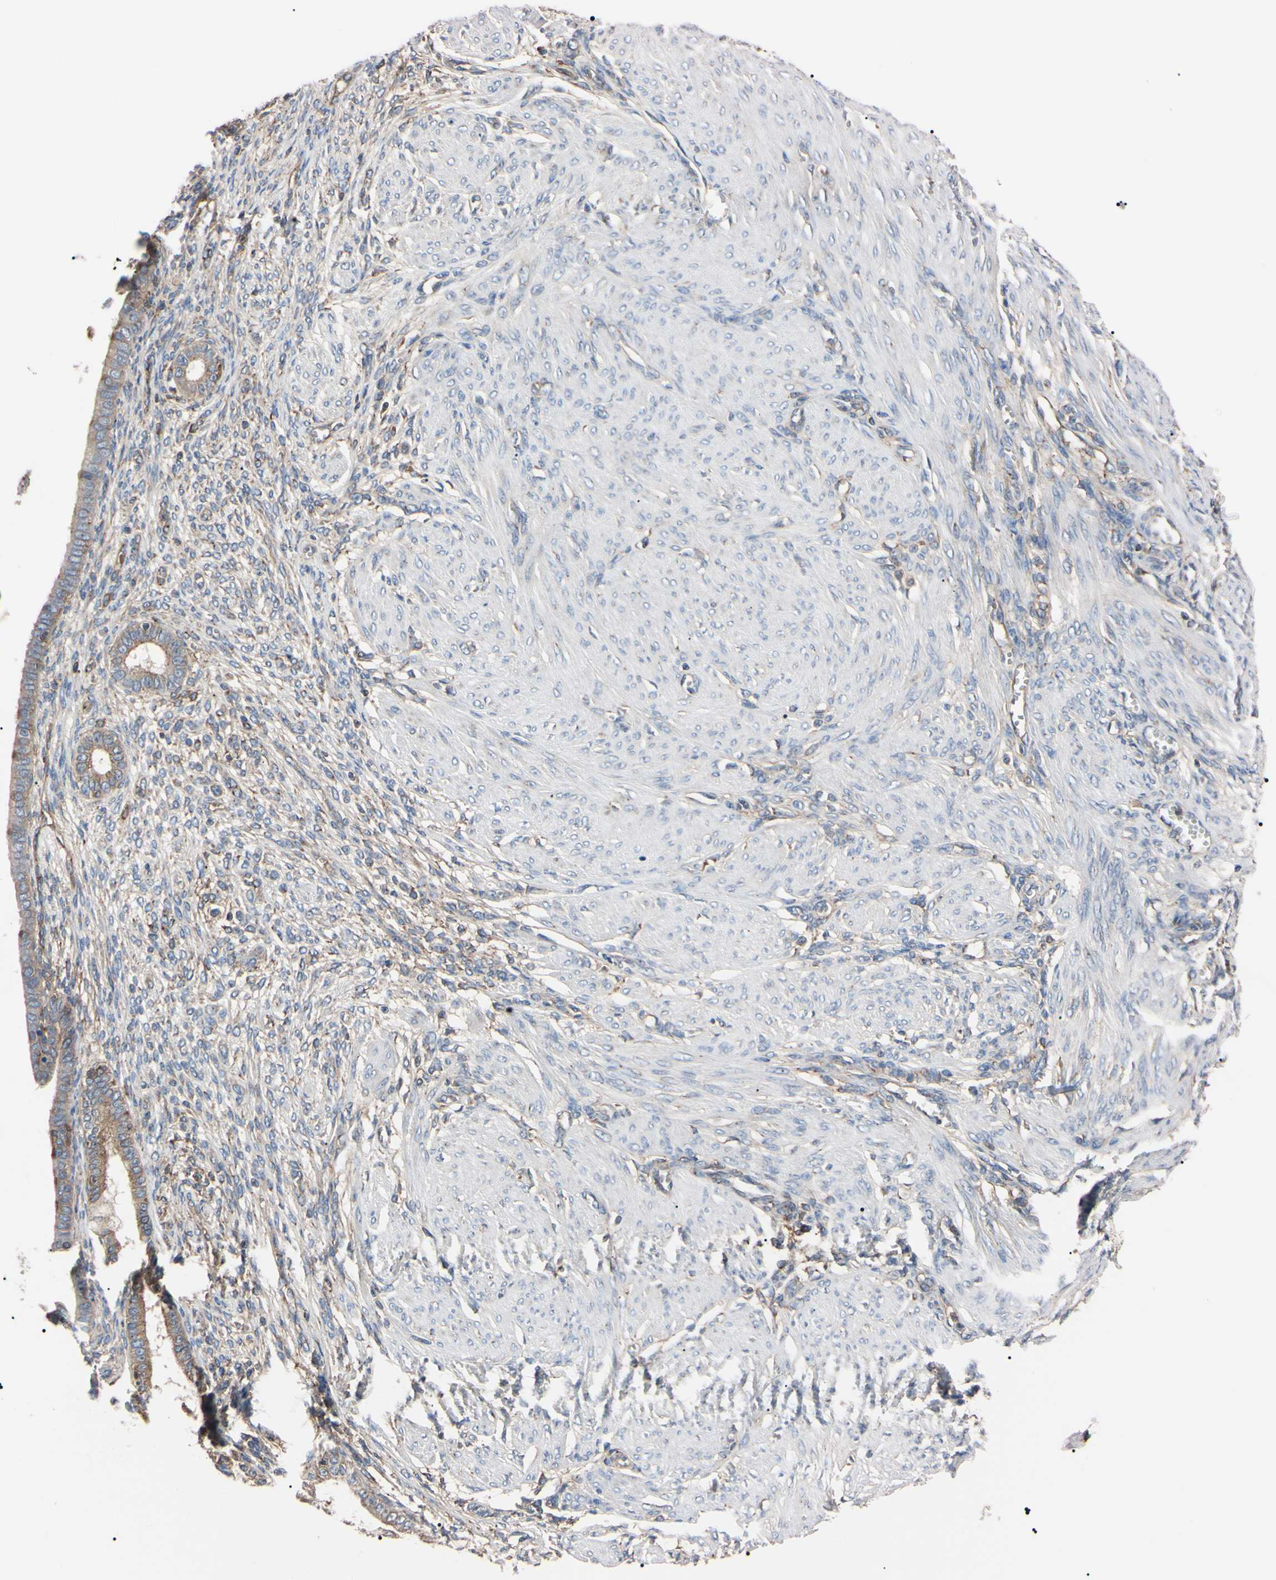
{"staining": {"intensity": "moderate", "quantity": ">75%", "location": "cytoplasmic/membranous"}, "tissue": "endometrium", "cell_type": "Cells in endometrial stroma", "image_type": "normal", "snomed": [{"axis": "morphology", "description": "Normal tissue, NOS"}, {"axis": "topography", "description": "Endometrium"}], "caption": "A medium amount of moderate cytoplasmic/membranous staining is present in approximately >75% of cells in endometrial stroma in benign endometrium.", "gene": "PRKACA", "patient": {"sex": "female", "age": 72}}